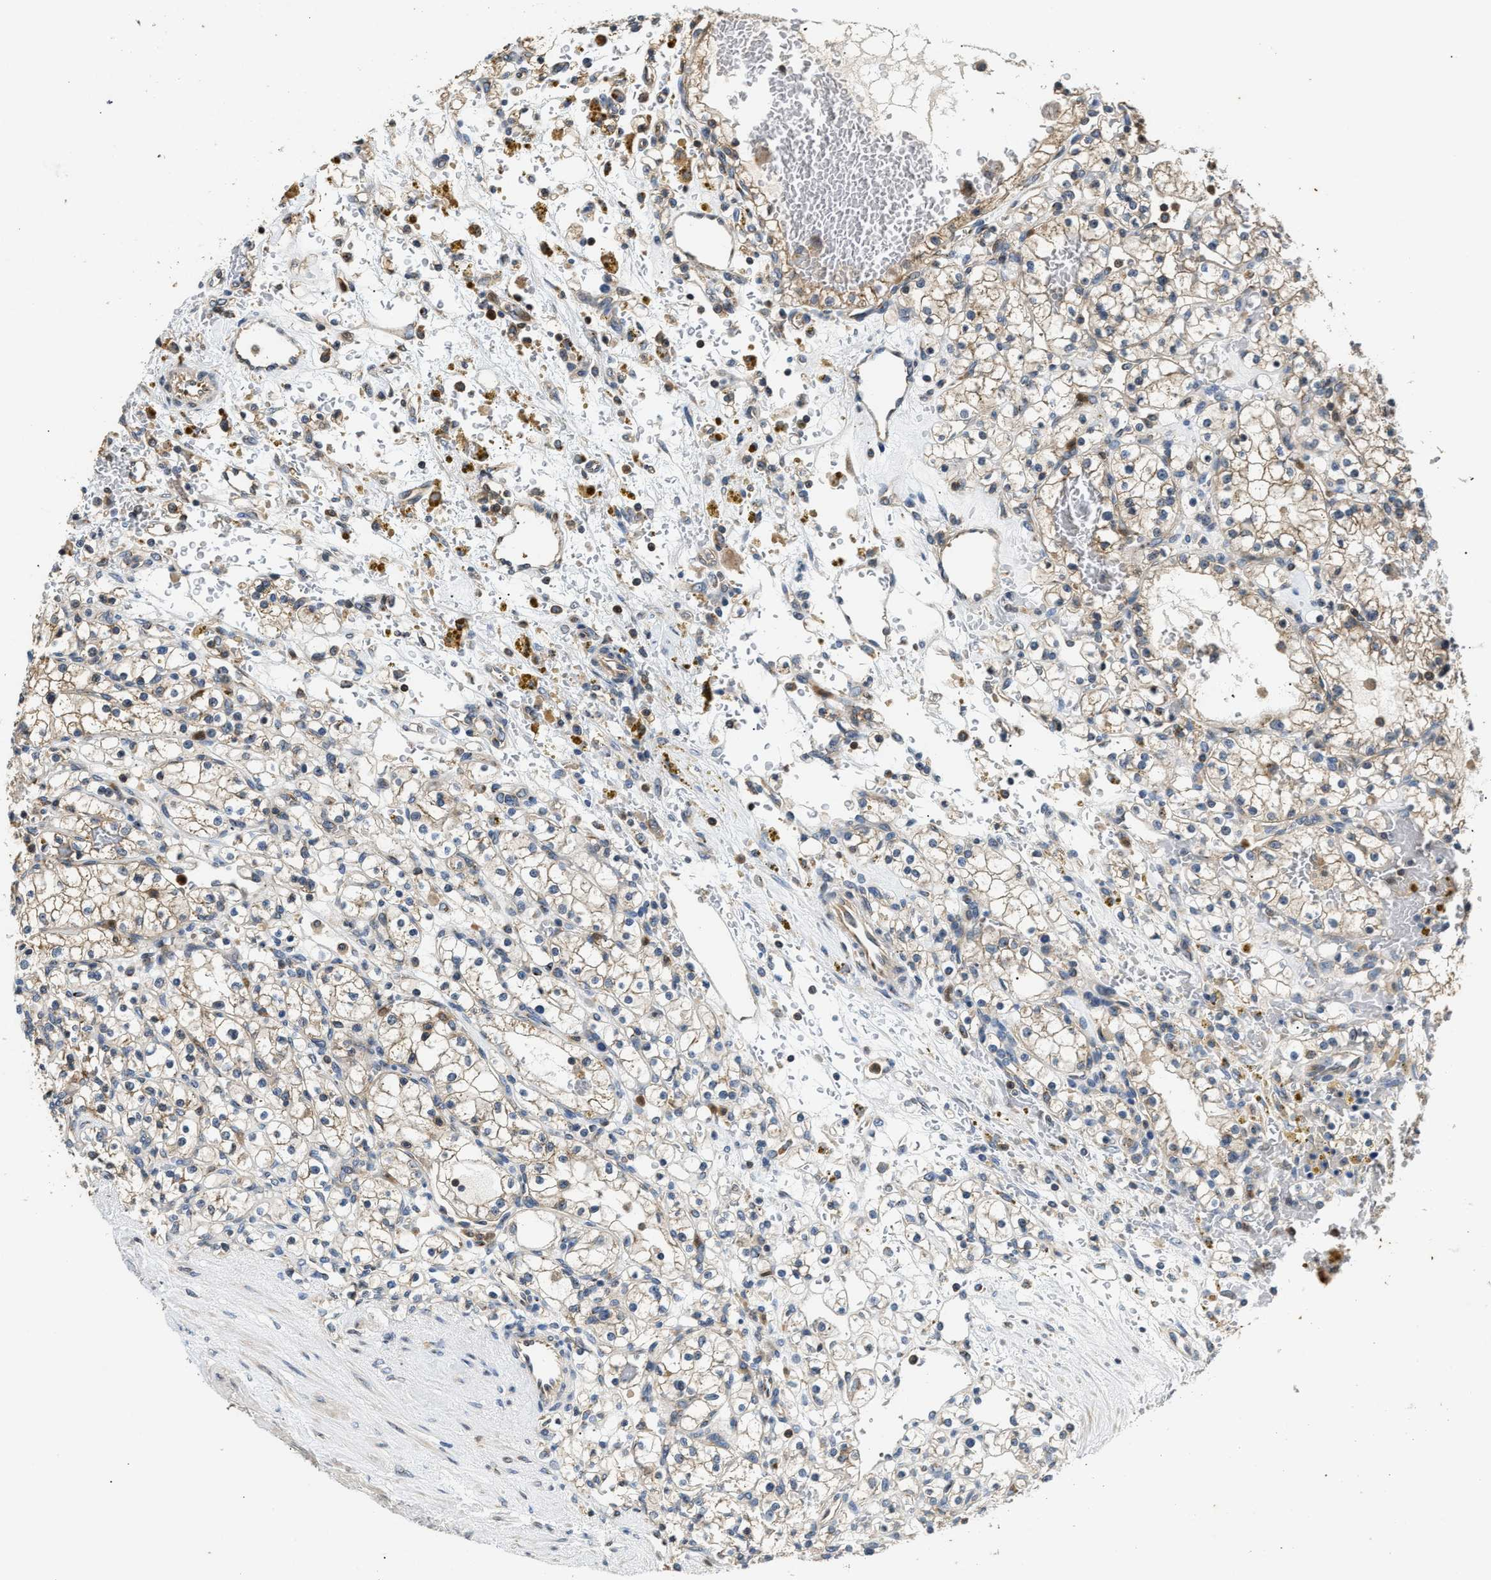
{"staining": {"intensity": "moderate", "quantity": "25%-75%", "location": "cytoplasmic/membranous"}, "tissue": "renal cancer", "cell_type": "Tumor cells", "image_type": "cancer", "snomed": [{"axis": "morphology", "description": "Normal tissue, NOS"}, {"axis": "morphology", "description": "Adenocarcinoma, NOS"}, {"axis": "topography", "description": "Kidney"}], "caption": "Renal cancer (adenocarcinoma) stained for a protein exhibits moderate cytoplasmic/membranous positivity in tumor cells.", "gene": "CHUK", "patient": {"sex": "female", "age": 55}}